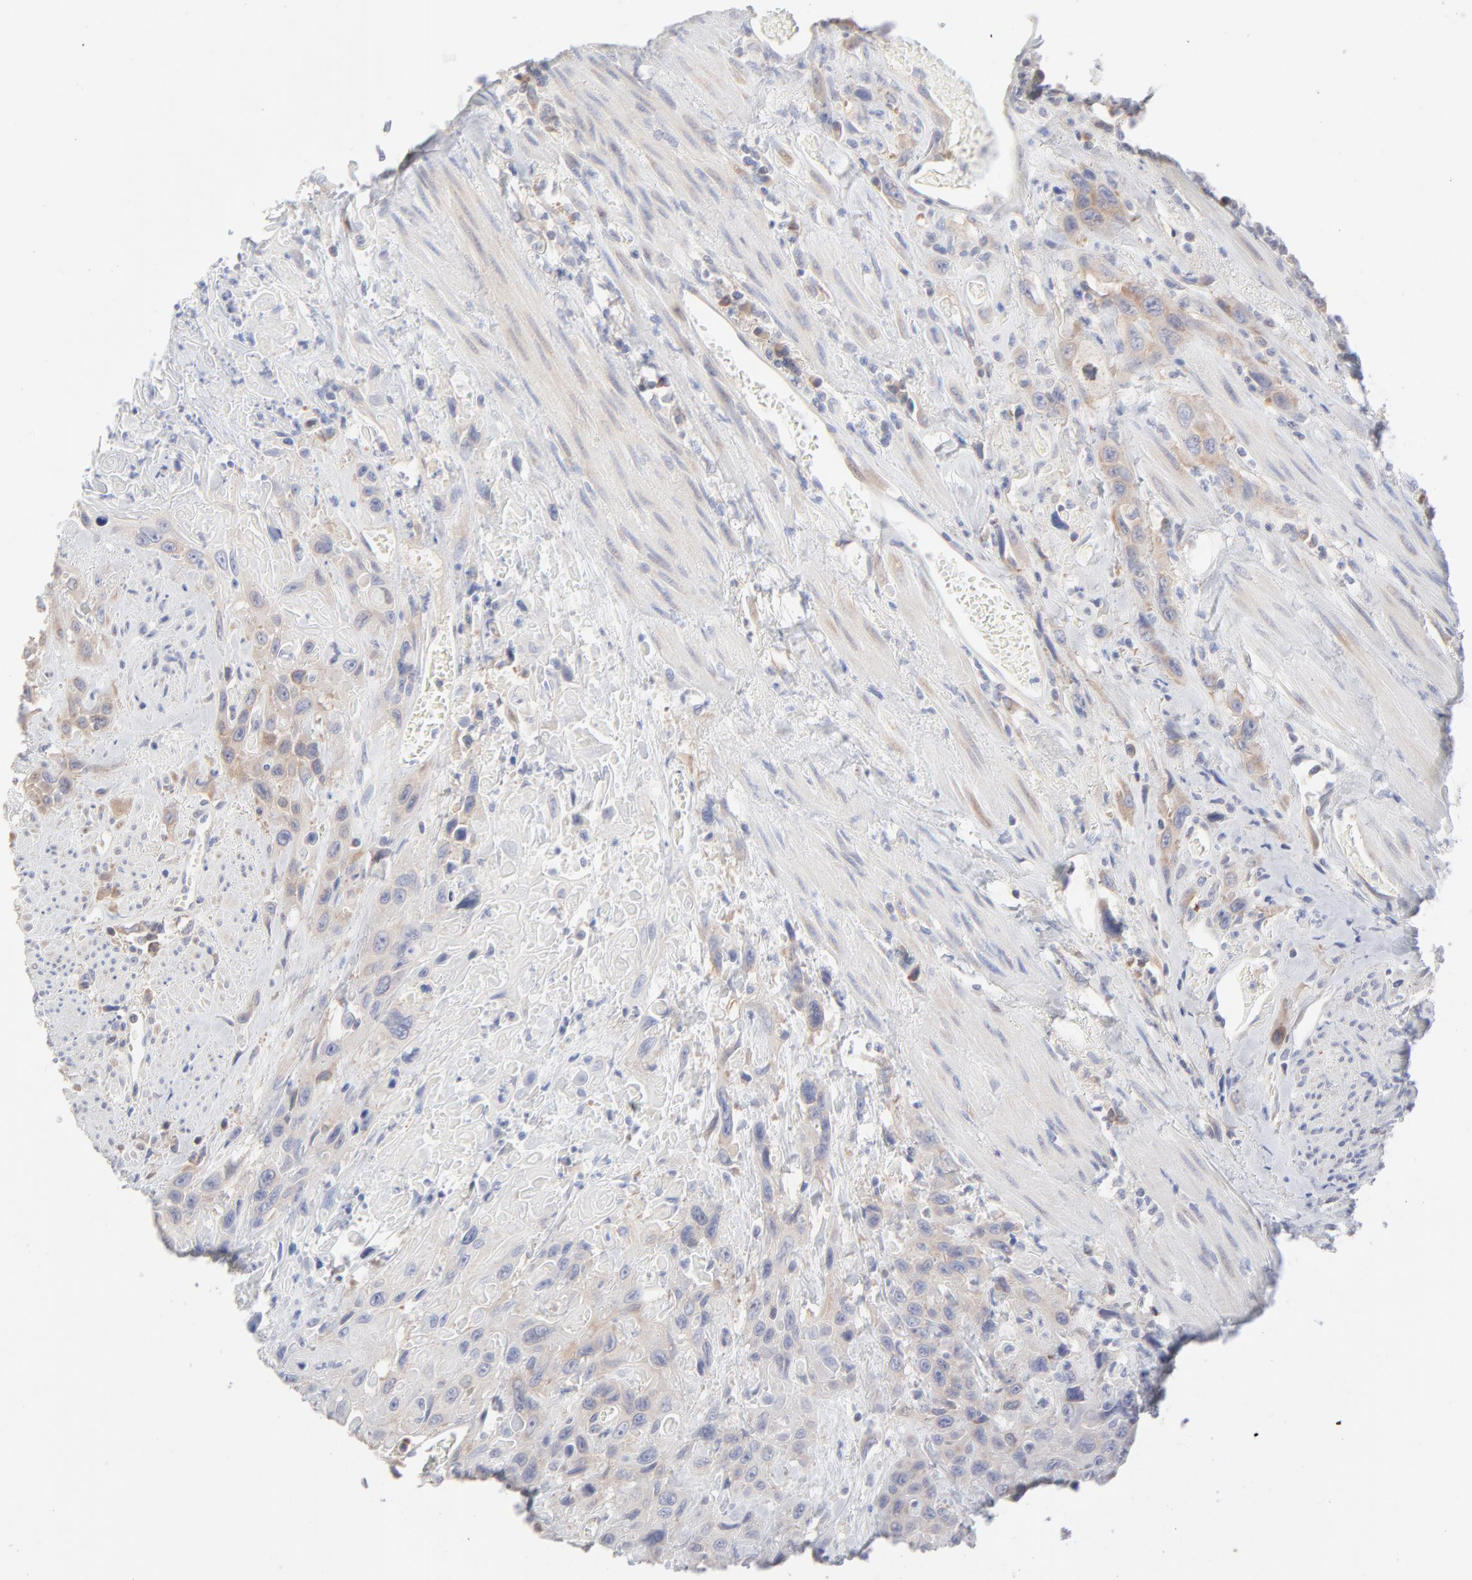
{"staining": {"intensity": "weak", "quantity": "25%-75%", "location": "cytoplasmic/membranous"}, "tissue": "urothelial cancer", "cell_type": "Tumor cells", "image_type": "cancer", "snomed": [{"axis": "morphology", "description": "Urothelial carcinoma, High grade"}, {"axis": "topography", "description": "Urinary bladder"}], "caption": "About 25%-75% of tumor cells in human urothelial cancer show weak cytoplasmic/membranous protein expression as visualized by brown immunohistochemical staining.", "gene": "RPS21", "patient": {"sex": "female", "age": 84}}